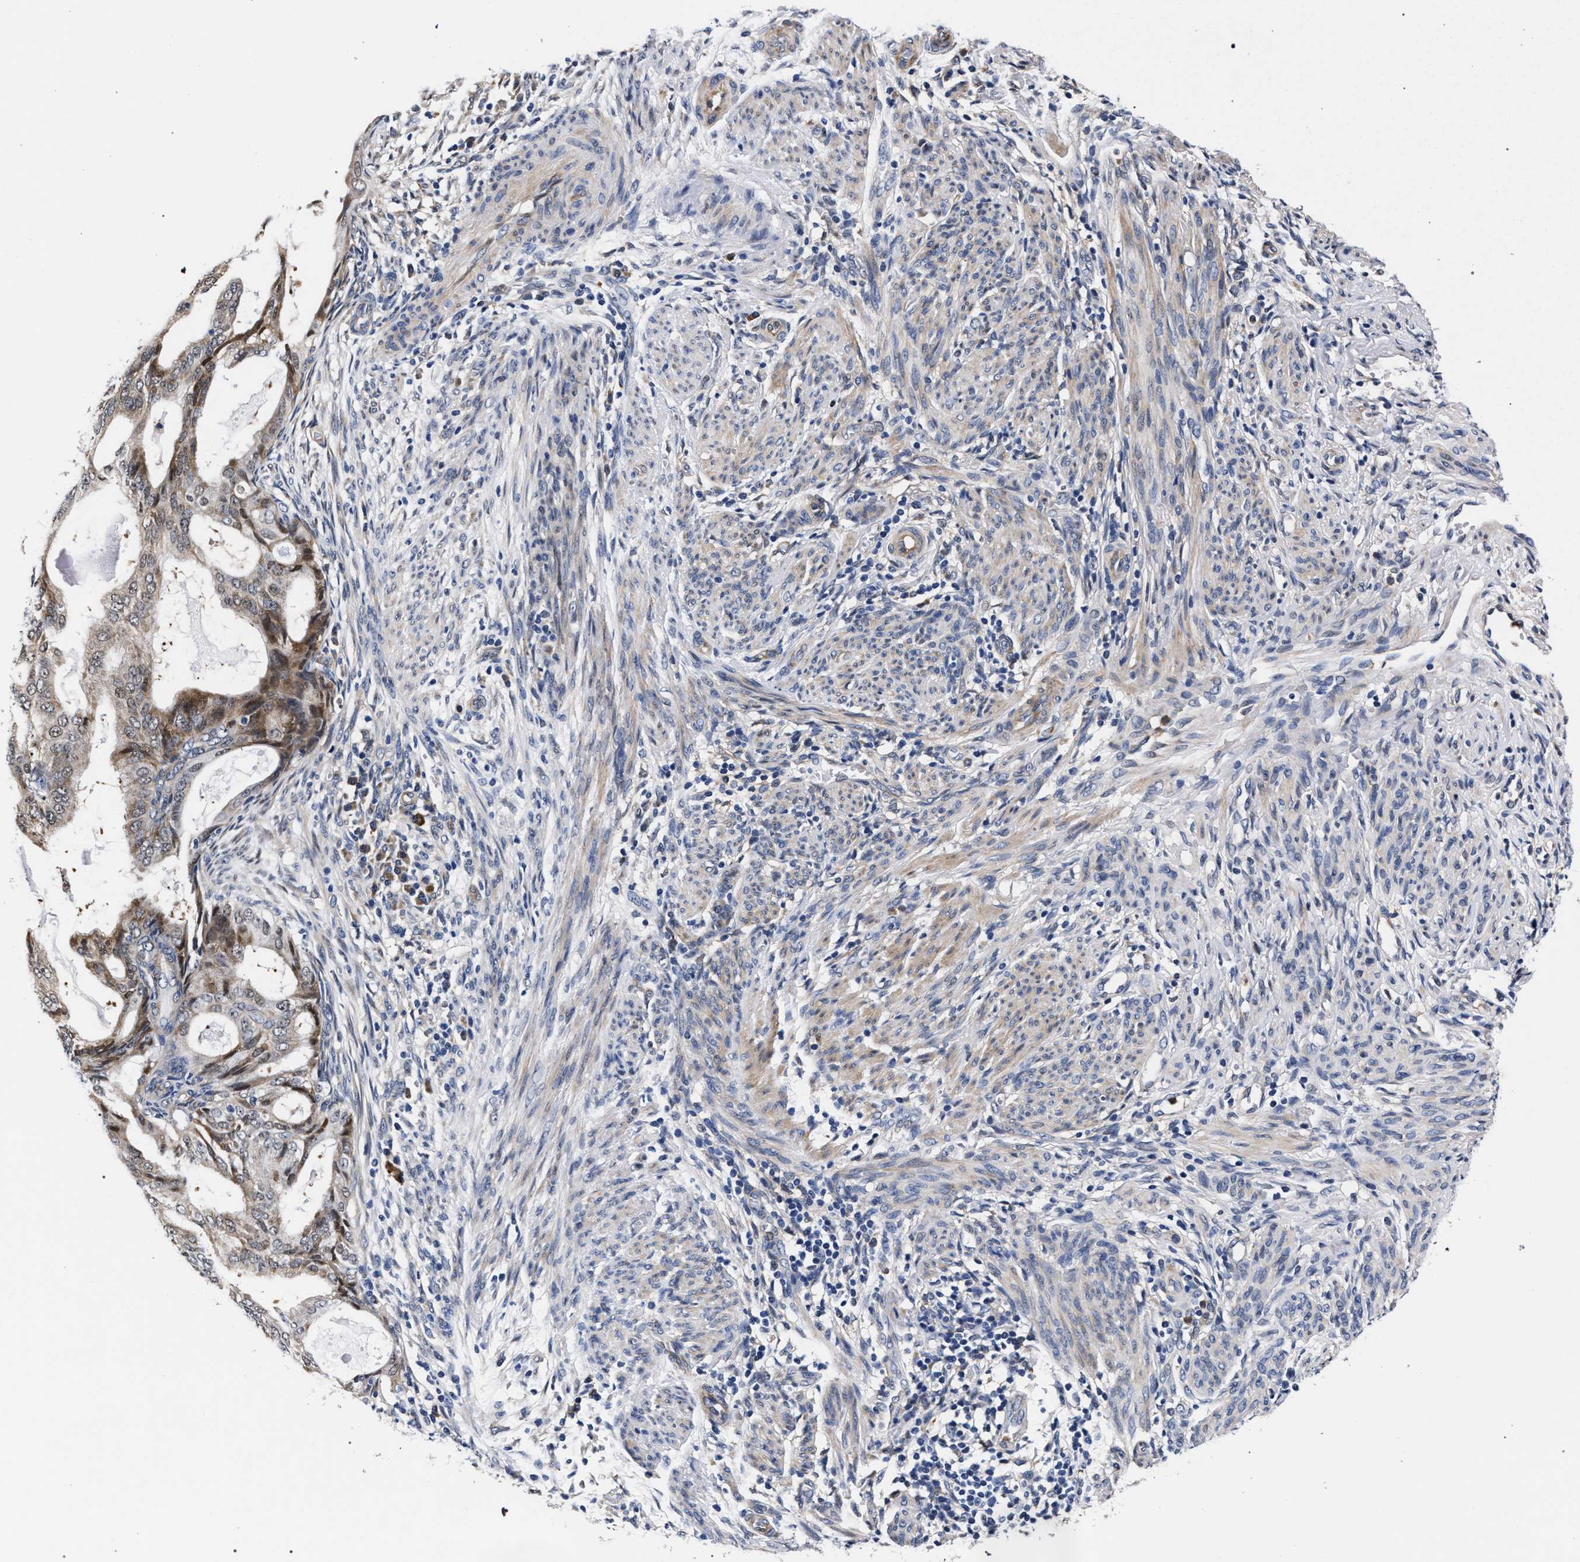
{"staining": {"intensity": "moderate", "quantity": "25%-75%", "location": "cytoplasmic/membranous"}, "tissue": "endometrial cancer", "cell_type": "Tumor cells", "image_type": "cancer", "snomed": [{"axis": "morphology", "description": "Adenocarcinoma, NOS"}, {"axis": "topography", "description": "Endometrium"}], "caption": "Endometrial adenocarcinoma was stained to show a protein in brown. There is medium levels of moderate cytoplasmic/membranous positivity in about 25%-75% of tumor cells.", "gene": "ZNF462", "patient": {"sex": "female", "age": 58}}